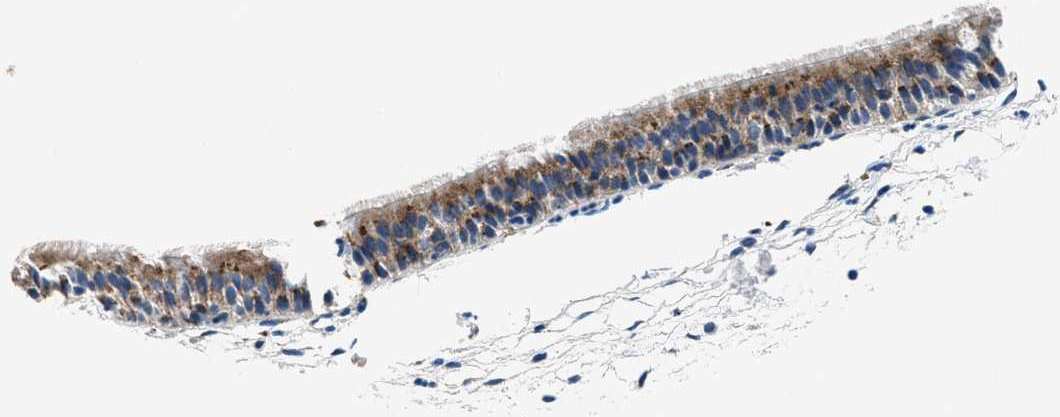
{"staining": {"intensity": "moderate", "quantity": ">75%", "location": "cytoplasmic/membranous"}, "tissue": "nasopharynx", "cell_type": "Respiratory epithelial cells", "image_type": "normal", "snomed": [{"axis": "morphology", "description": "Normal tissue, NOS"}, {"axis": "topography", "description": "Nasopharynx"}], "caption": "A micrograph showing moderate cytoplasmic/membranous positivity in about >75% of respiratory epithelial cells in normal nasopharynx, as visualized by brown immunohistochemical staining.", "gene": "DAG1", "patient": {"sex": "female", "age": 54}}